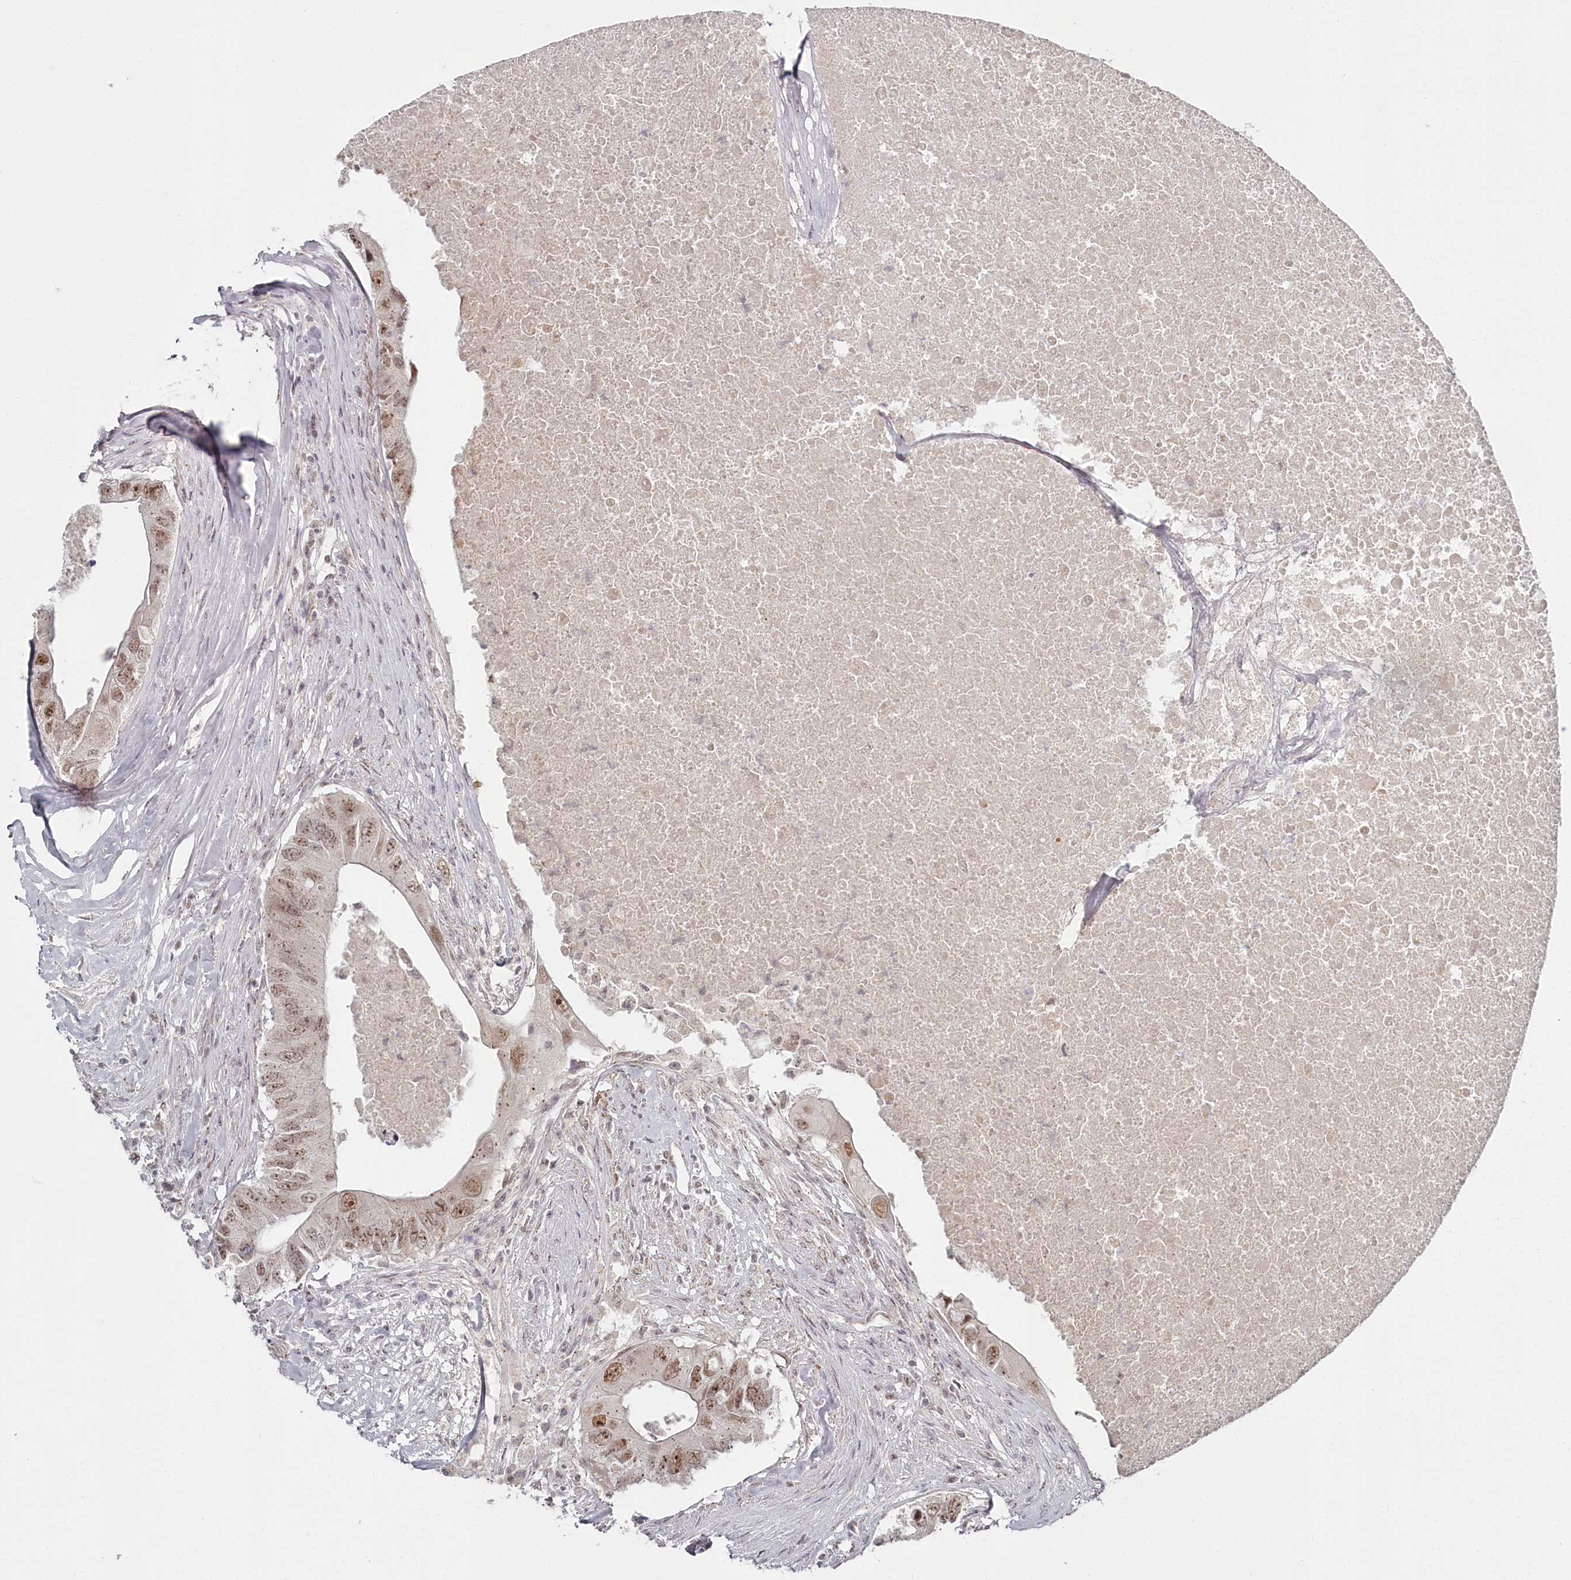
{"staining": {"intensity": "moderate", "quantity": ">75%", "location": "nuclear"}, "tissue": "colorectal cancer", "cell_type": "Tumor cells", "image_type": "cancer", "snomed": [{"axis": "morphology", "description": "Adenocarcinoma, NOS"}, {"axis": "topography", "description": "Colon"}], "caption": "IHC photomicrograph of neoplastic tissue: human colorectal cancer (adenocarcinoma) stained using immunohistochemistry reveals medium levels of moderate protein expression localized specifically in the nuclear of tumor cells, appearing as a nuclear brown color.", "gene": "EXOSC1", "patient": {"sex": "male", "age": 71}}